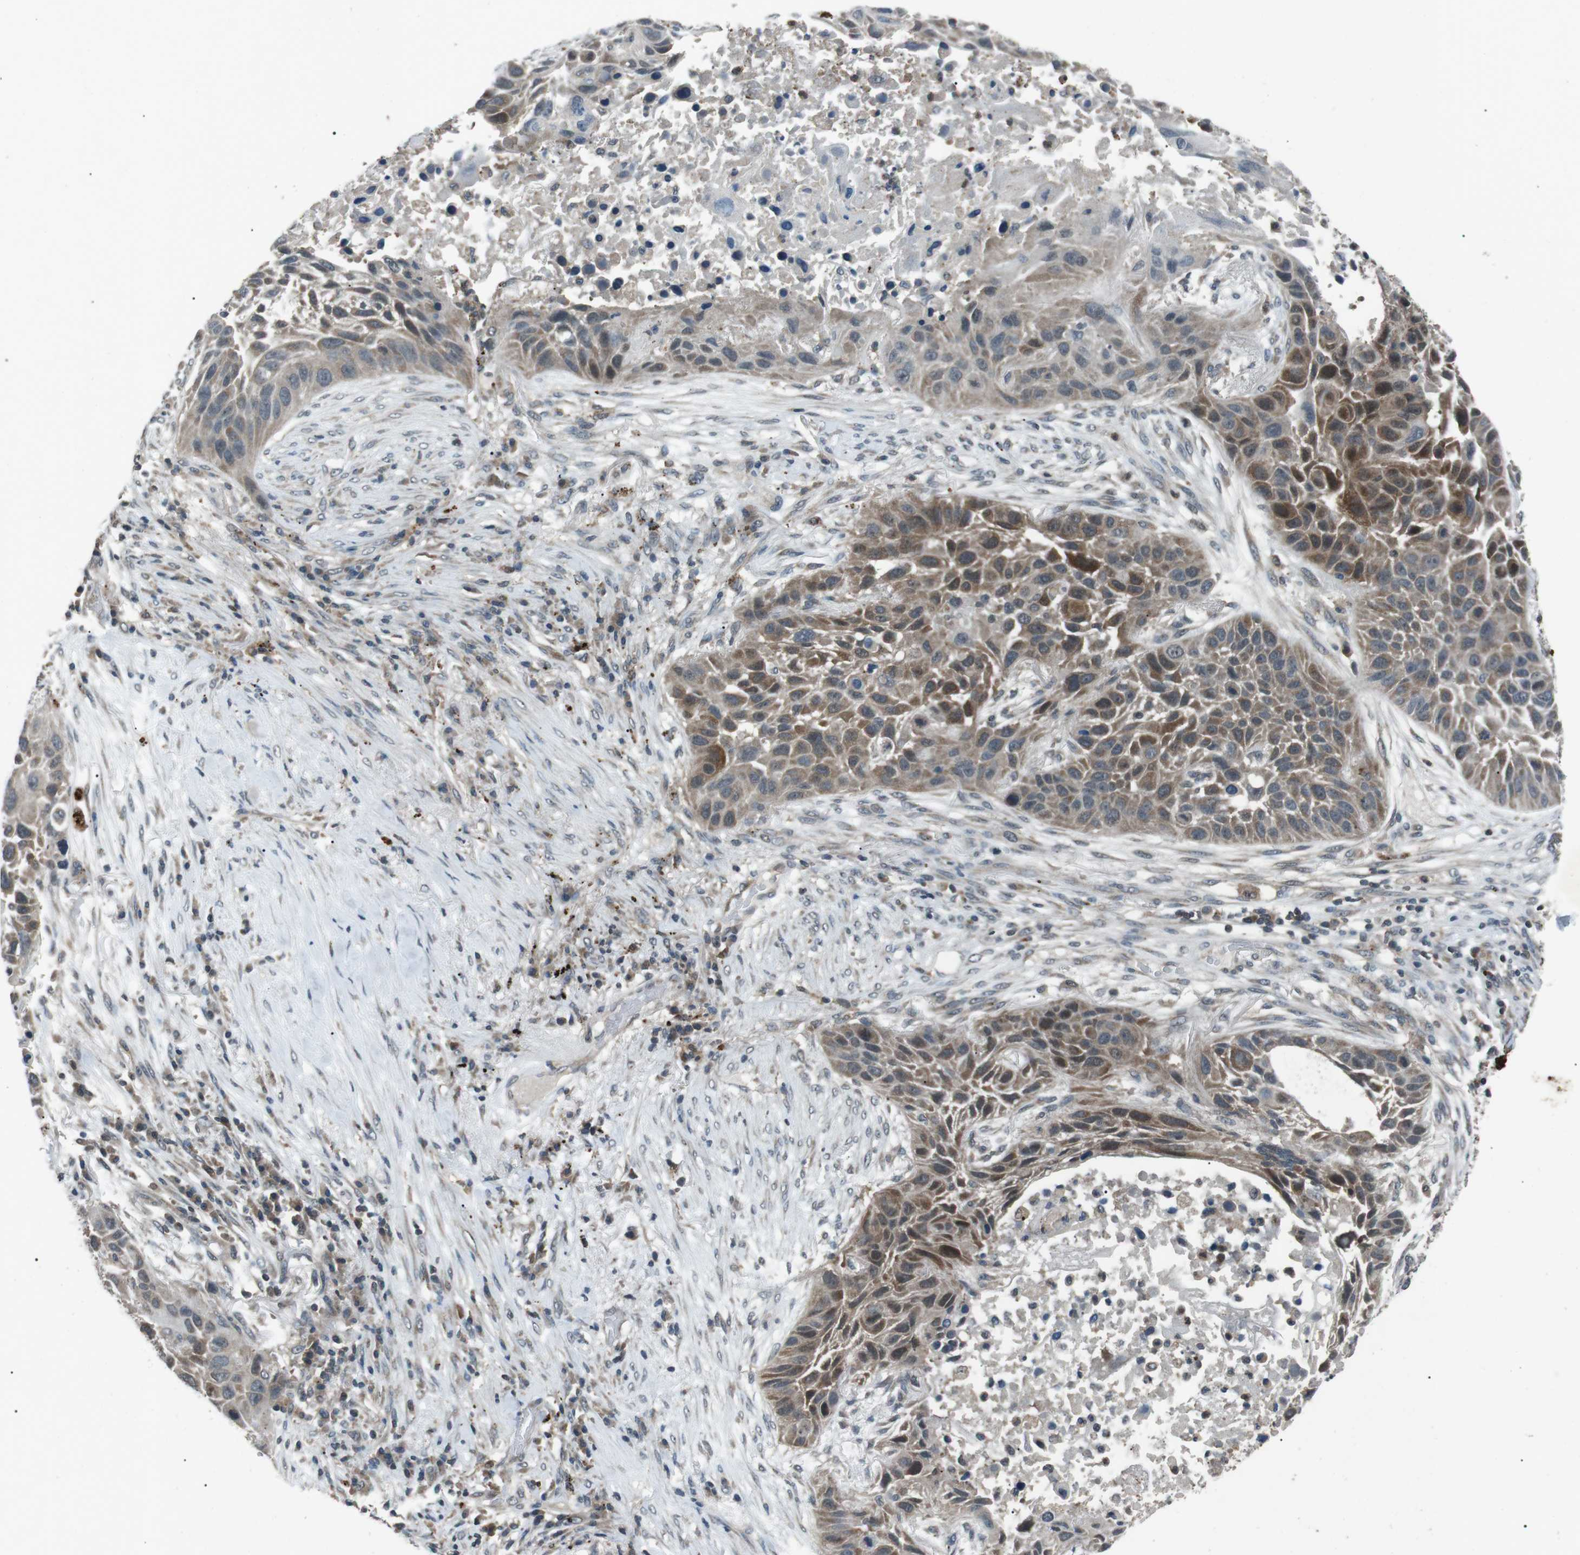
{"staining": {"intensity": "moderate", "quantity": "25%-75%", "location": "cytoplasmic/membranous"}, "tissue": "lung cancer", "cell_type": "Tumor cells", "image_type": "cancer", "snomed": [{"axis": "morphology", "description": "Squamous cell carcinoma, NOS"}, {"axis": "topography", "description": "Lung"}], "caption": "Lung squamous cell carcinoma tissue reveals moderate cytoplasmic/membranous staining in approximately 25%-75% of tumor cells, visualized by immunohistochemistry.", "gene": "NEK7", "patient": {"sex": "male", "age": 57}}